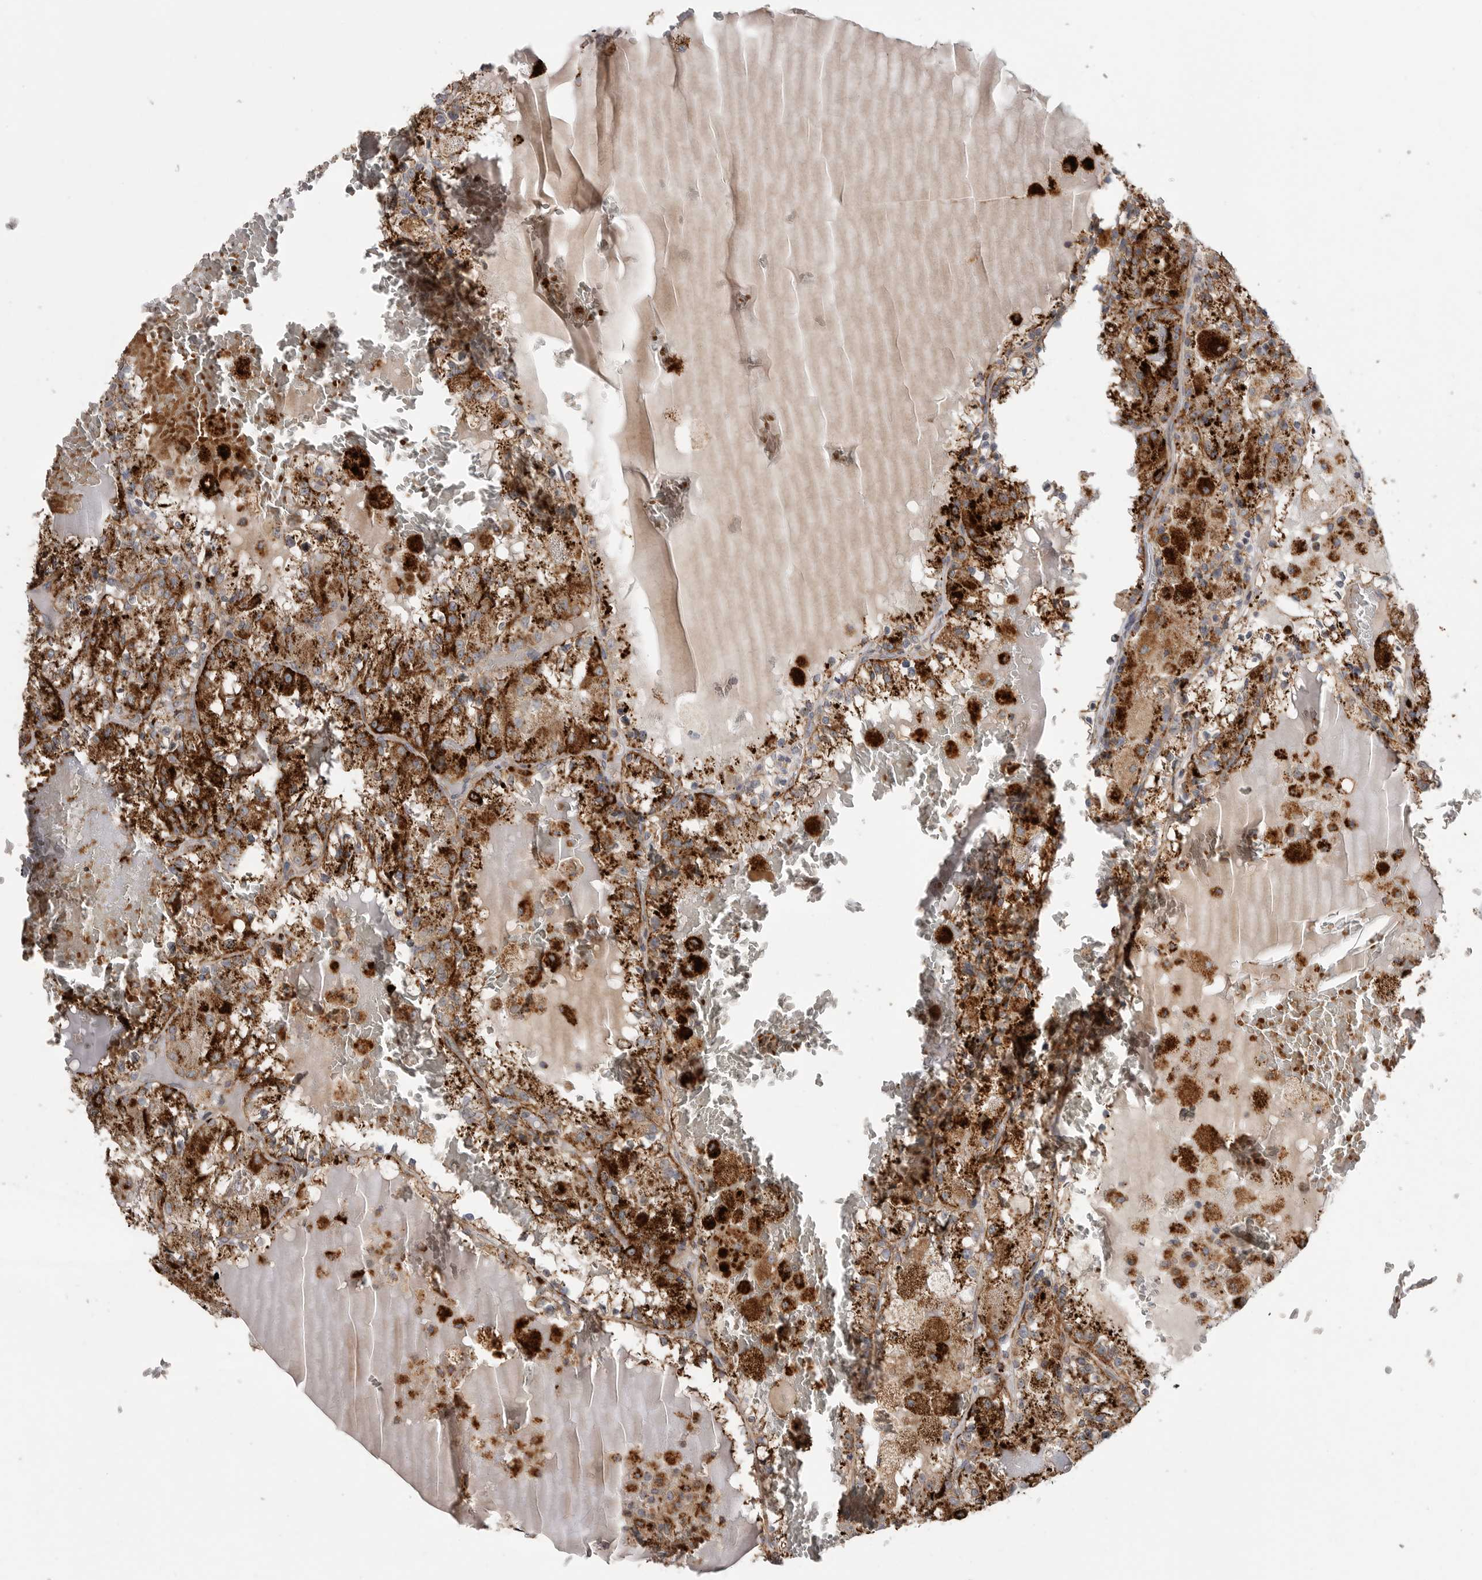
{"staining": {"intensity": "strong", "quantity": ">75%", "location": "cytoplasmic/membranous"}, "tissue": "renal cancer", "cell_type": "Tumor cells", "image_type": "cancer", "snomed": [{"axis": "morphology", "description": "Adenocarcinoma, NOS"}, {"axis": "topography", "description": "Kidney"}], "caption": "Human adenocarcinoma (renal) stained for a protein (brown) exhibits strong cytoplasmic/membranous positive positivity in approximately >75% of tumor cells.", "gene": "GALNS", "patient": {"sex": "female", "age": 56}}